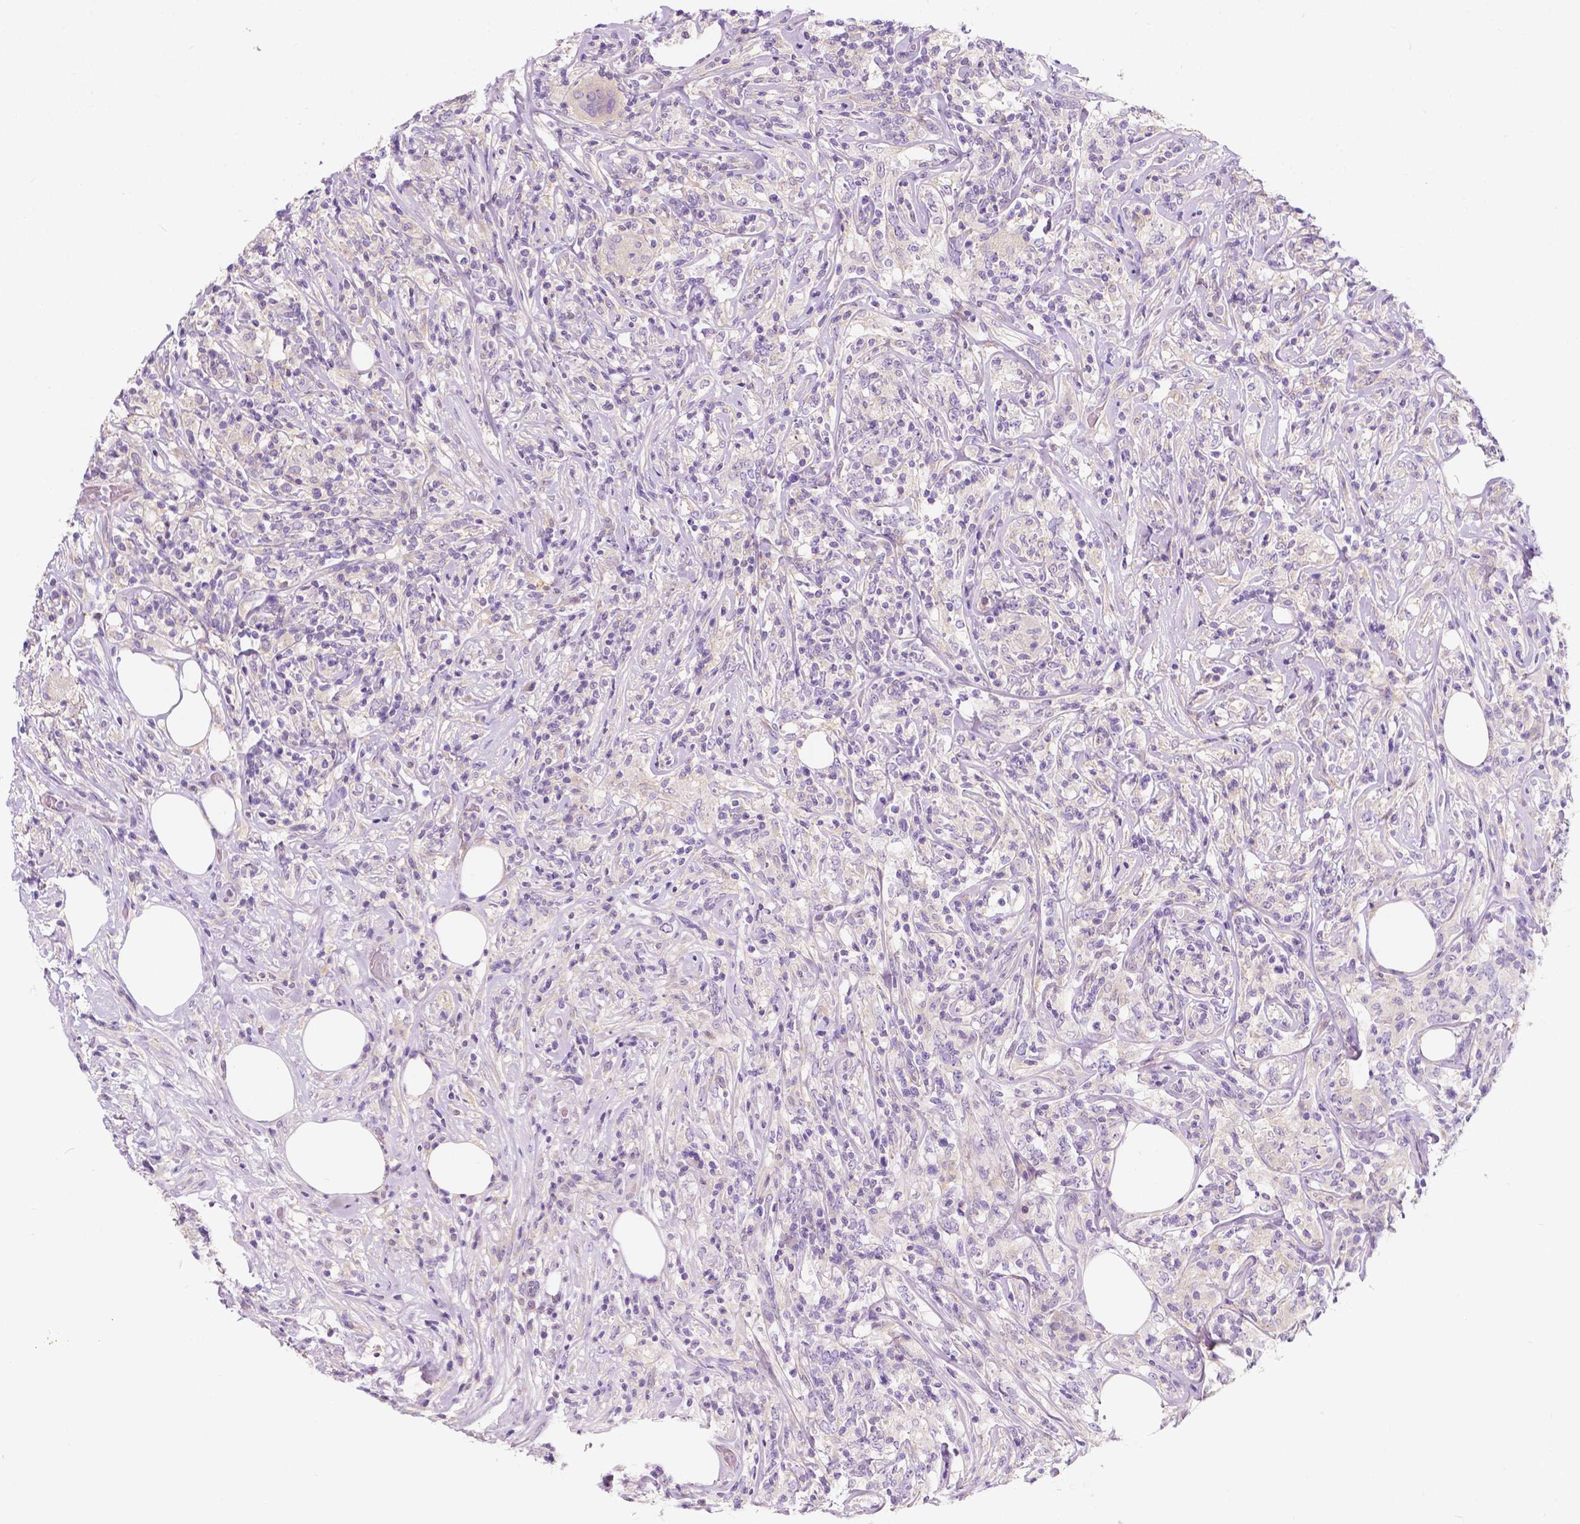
{"staining": {"intensity": "negative", "quantity": "none", "location": "none"}, "tissue": "lymphoma", "cell_type": "Tumor cells", "image_type": "cancer", "snomed": [{"axis": "morphology", "description": "Malignant lymphoma, non-Hodgkin's type, High grade"}, {"axis": "topography", "description": "Lymph node"}], "caption": "Tumor cells show no significant staining in lymphoma. The staining was performed using DAB to visualize the protein expression in brown, while the nuclei were stained in blue with hematoxylin (Magnification: 20x).", "gene": "SIRT2", "patient": {"sex": "female", "age": 84}}